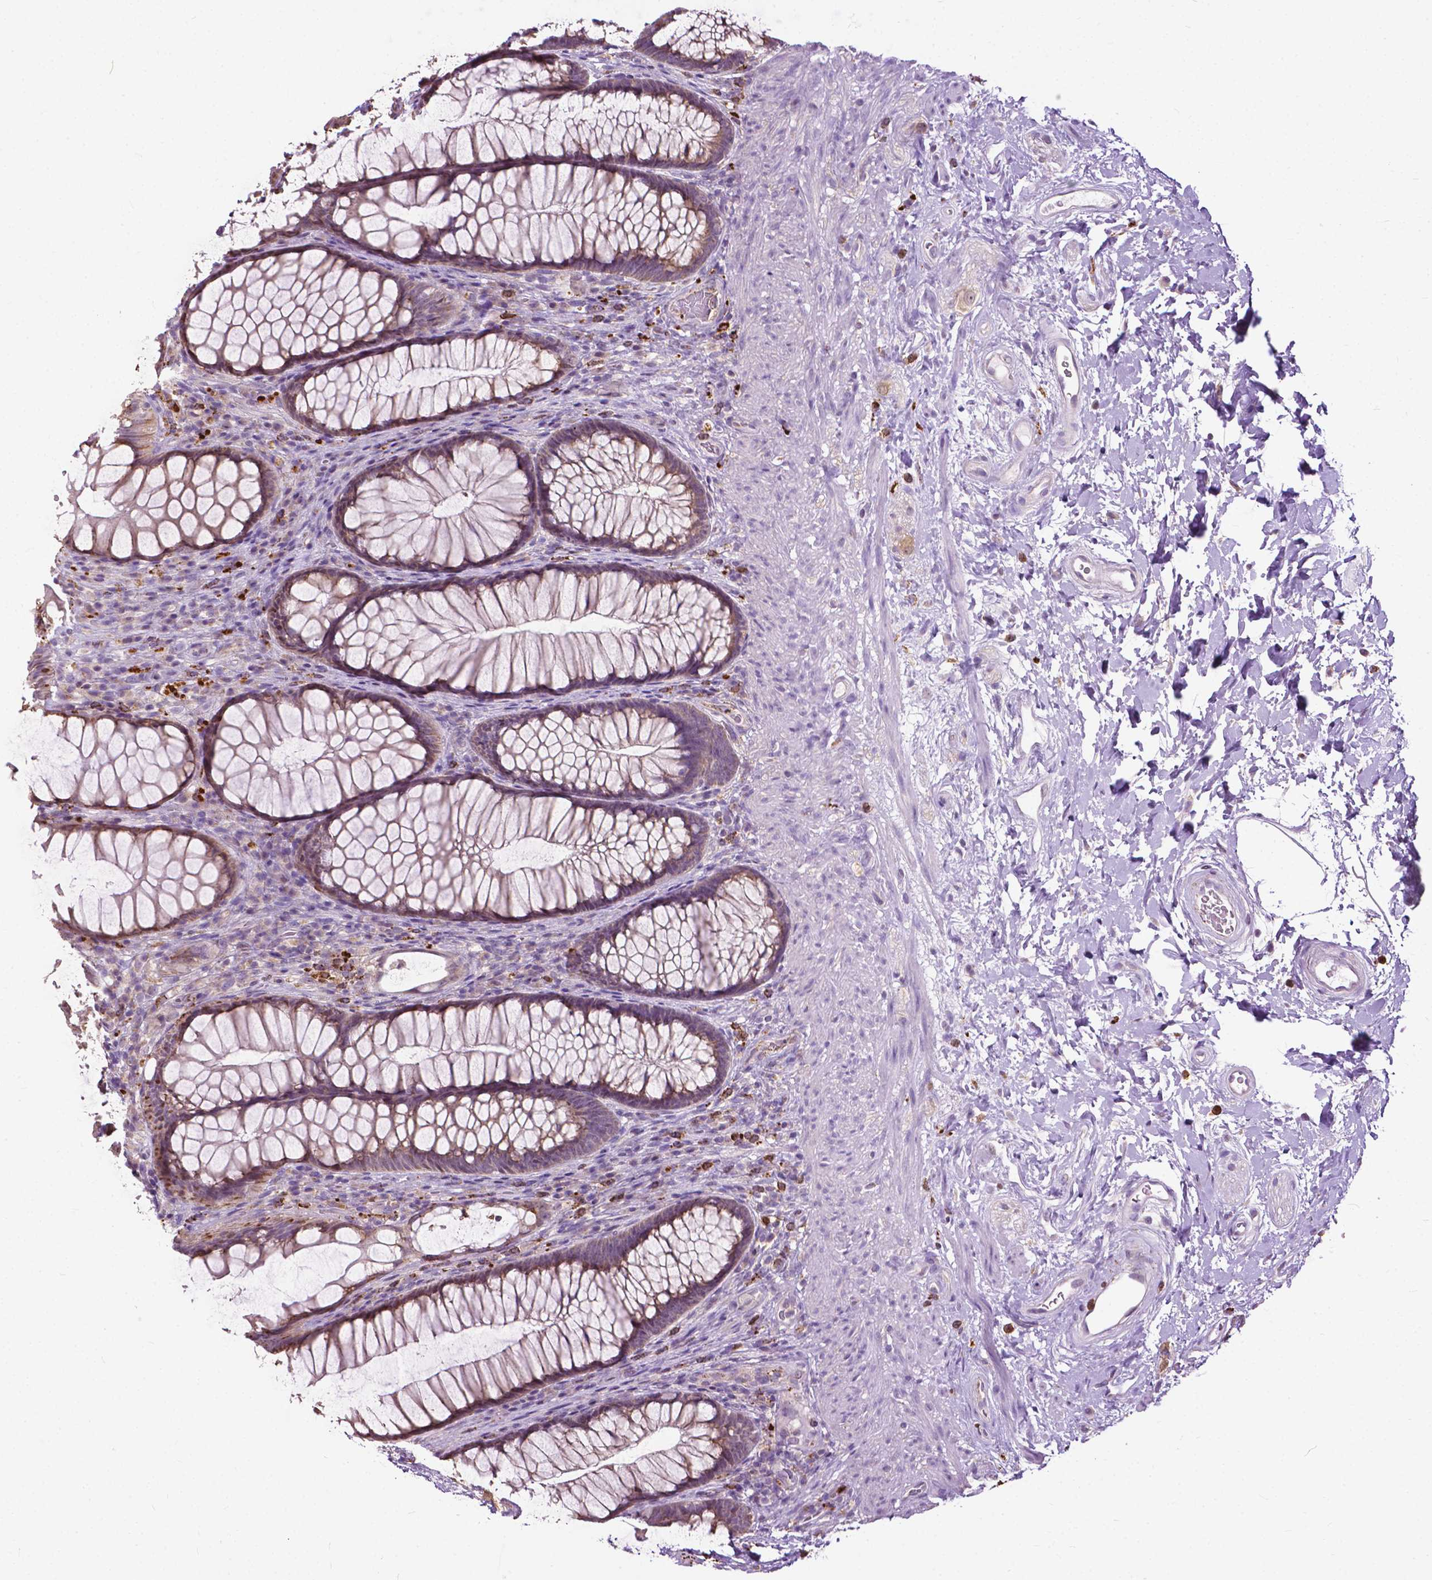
{"staining": {"intensity": "moderate", "quantity": "25%-75%", "location": "cytoplasmic/membranous"}, "tissue": "rectum", "cell_type": "Glandular cells", "image_type": "normal", "snomed": [{"axis": "morphology", "description": "Normal tissue, NOS"}, {"axis": "topography", "description": "Smooth muscle"}, {"axis": "topography", "description": "Rectum"}], "caption": "Immunohistochemistry (IHC) (DAB) staining of unremarkable human rectum reveals moderate cytoplasmic/membranous protein positivity in approximately 25%-75% of glandular cells.", "gene": "TTC9B", "patient": {"sex": "male", "age": 53}}